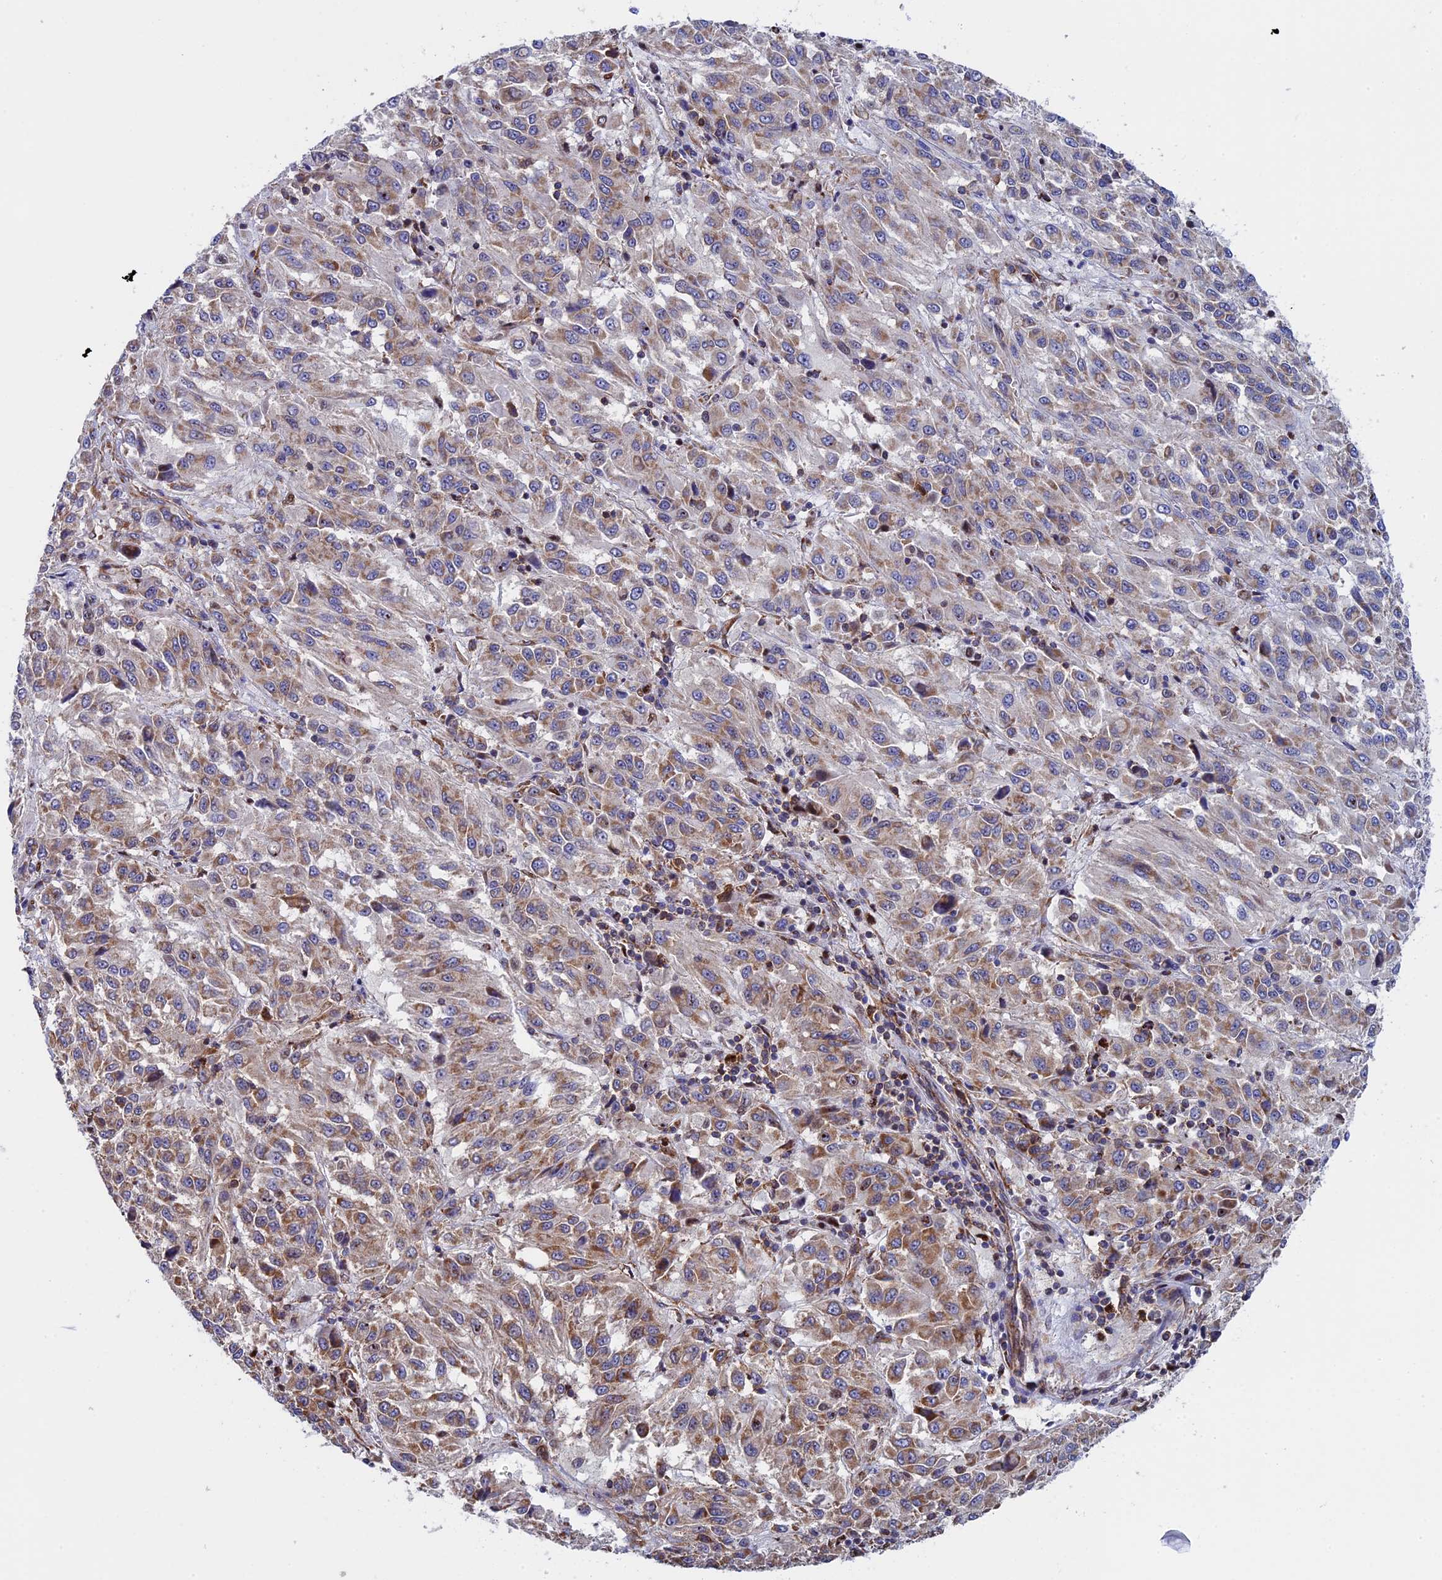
{"staining": {"intensity": "moderate", "quantity": "25%-75%", "location": "cytoplasmic/membranous"}, "tissue": "melanoma", "cell_type": "Tumor cells", "image_type": "cancer", "snomed": [{"axis": "morphology", "description": "Malignant melanoma, Metastatic site"}, {"axis": "topography", "description": "Lung"}], "caption": "Immunohistochemistry (DAB (3,3'-diaminobenzidine)) staining of human malignant melanoma (metastatic site) shows moderate cytoplasmic/membranous protein positivity in about 25%-75% of tumor cells.", "gene": "SLC9A5", "patient": {"sex": "male", "age": 64}}